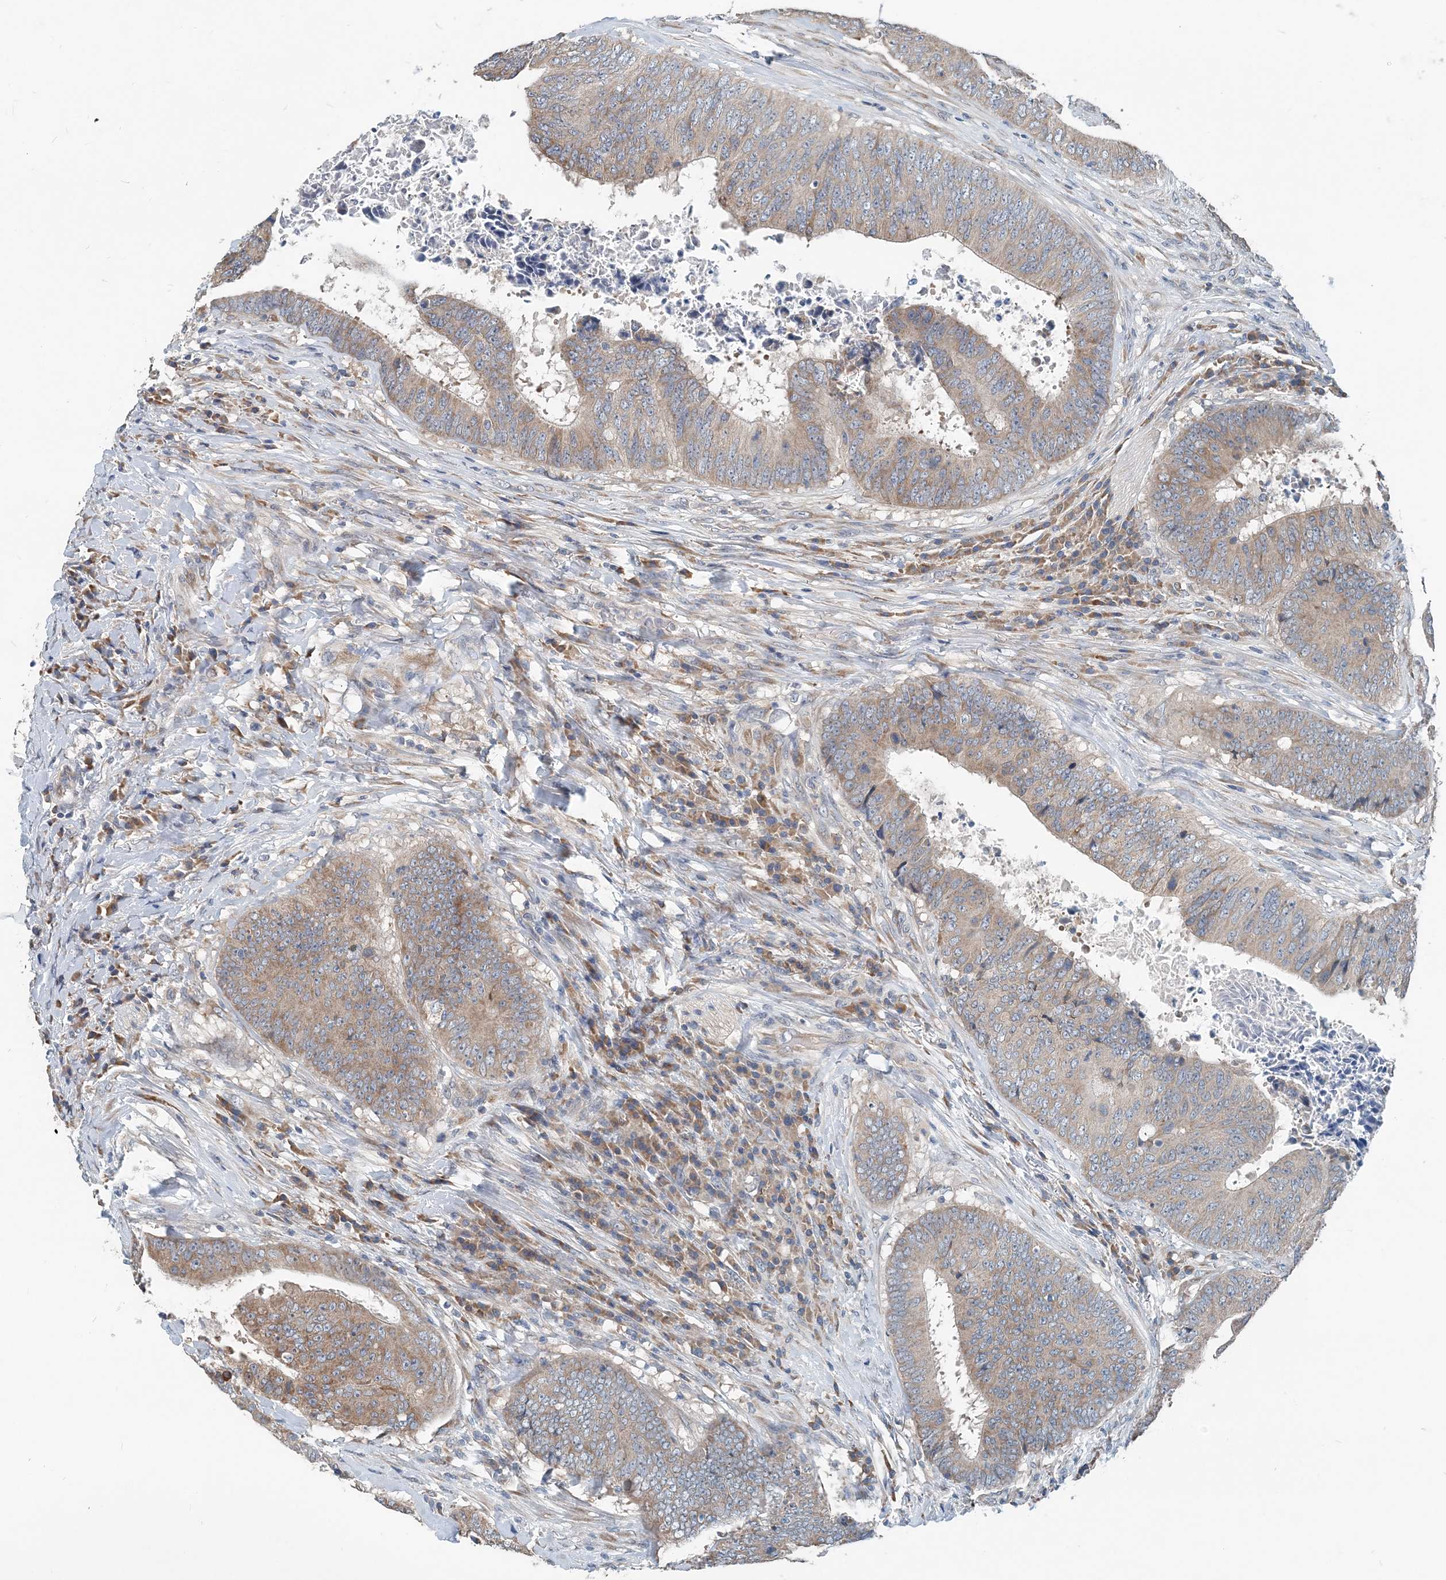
{"staining": {"intensity": "moderate", "quantity": "25%-75%", "location": "cytoplasmic/membranous"}, "tissue": "colorectal cancer", "cell_type": "Tumor cells", "image_type": "cancer", "snomed": [{"axis": "morphology", "description": "Adenocarcinoma, NOS"}, {"axis": "topography", "description": "Rectum"}], "caption": "A brown stain highlights moderate cytoplasmic/membranous positivity of a protein in colorectal cancer tumor cells.", "gene": "EEF1A2", "patient": {"sex": "male", "age": 72}}